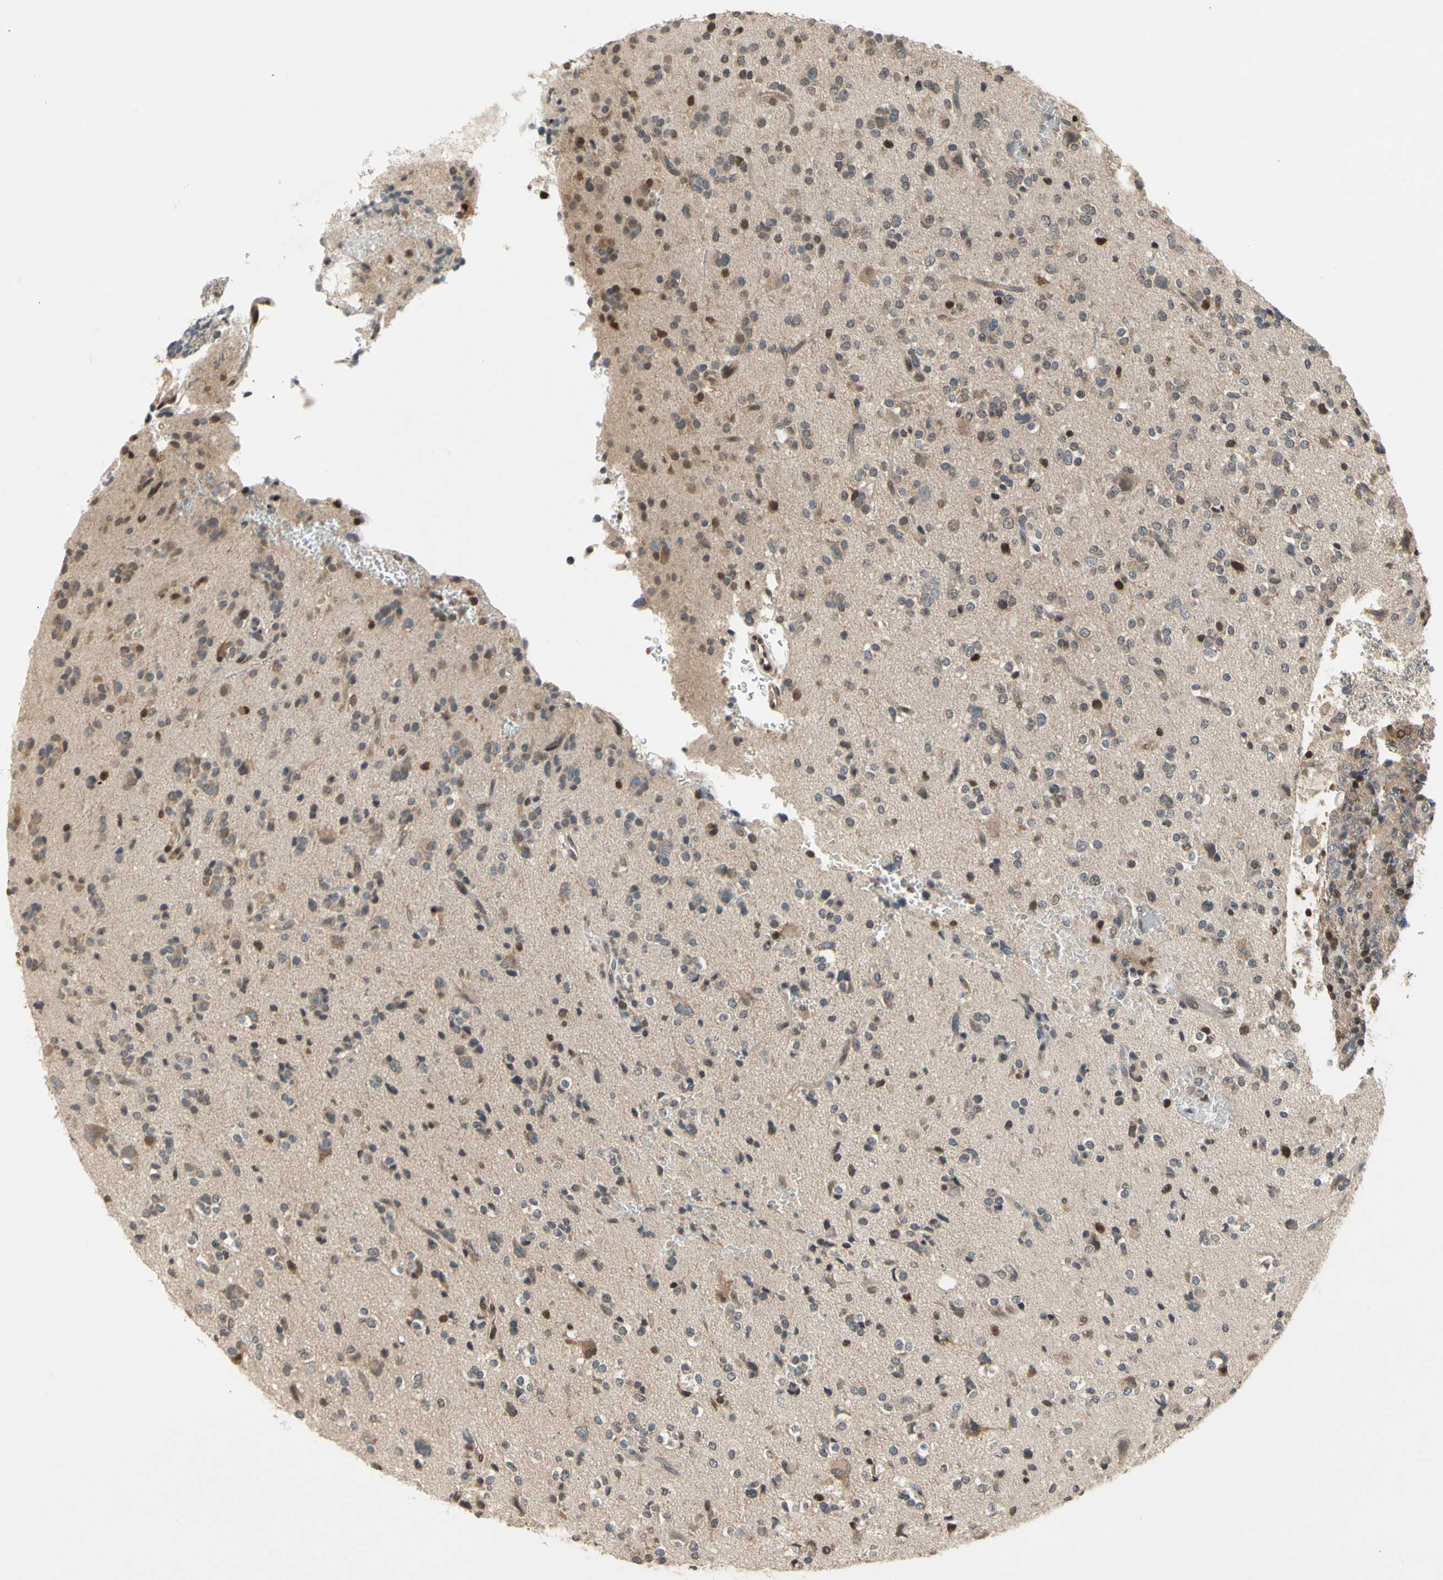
{"staining": {"intensity": "moderate", "quantity": "25%-75%", "location": "nuclear"}, "tissue": "glioma", "cell_type": "Tumor cells", "image_type": "cancer", "snomed": [{"axis": "morphology", "description": "Glioma, malignant, High grade"}, {"axis": "topography", "description": "Brain"}], "caption": "A brown stain labels moderate nuclear positivity of a protein in human malignant glioma (high-grade) tumor cells.", "gene": "GSR", "patient": {"sex": "male", "age": 47}}